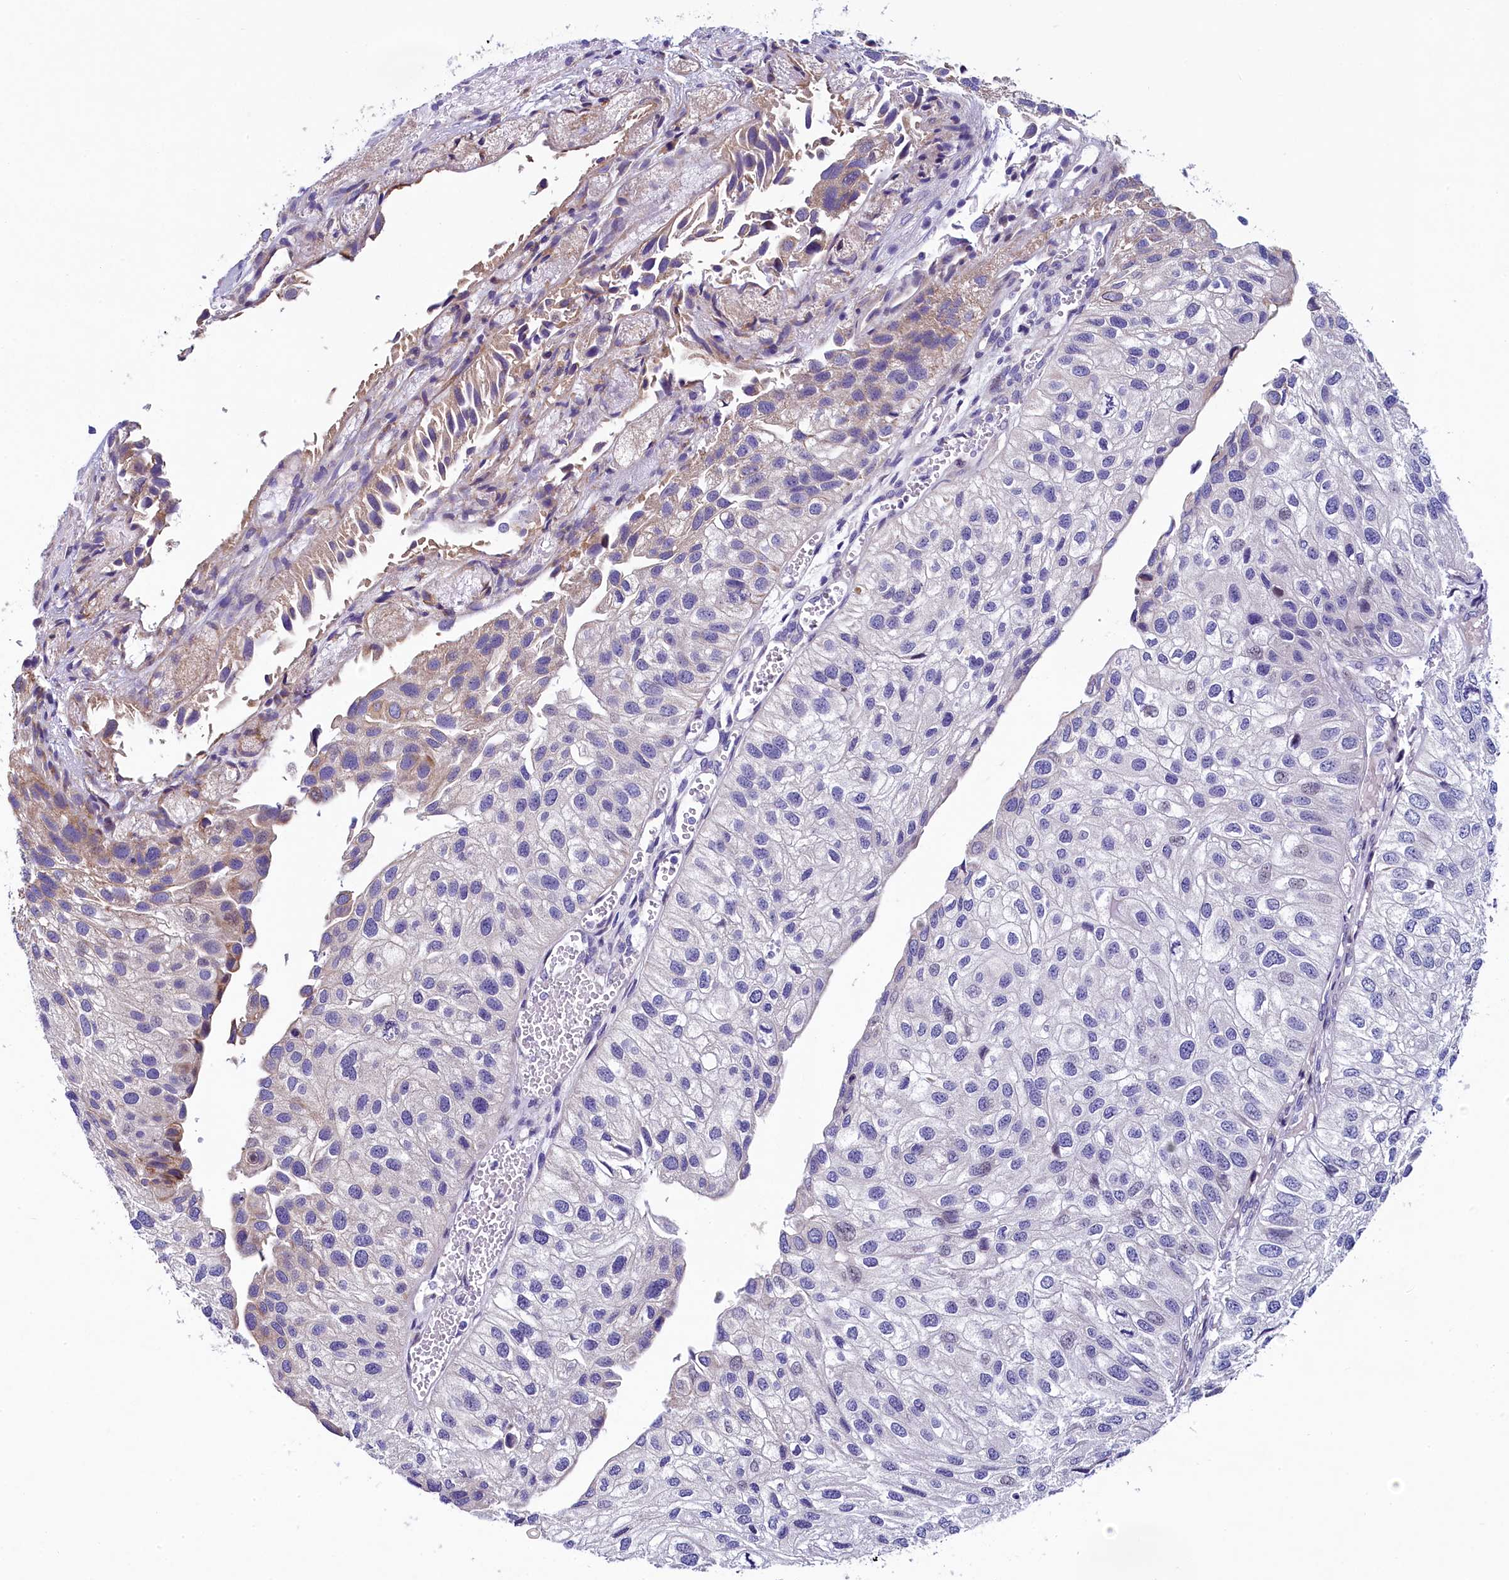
{"staining": {"intensity": "weak", "quantity": "<25%", "location": "cytoplasmic/membranous"}, "tissue": "urothelial cancer", "cell_type": "Tumor cells", "image_type": "cancer", "snomed": [{"axis": "morphology", "description": "Urothelial carcinoma, Low grade"}, {"axis": "topography", "description": "Urinary bladder"}], "caption": "Human urothelial carcinoma (low-grade) stained for a protein using IHC exhibits no positivity in tumor cells.", "gene": "KRBOX5", "patient": {"sex": "female", "age": 89}}